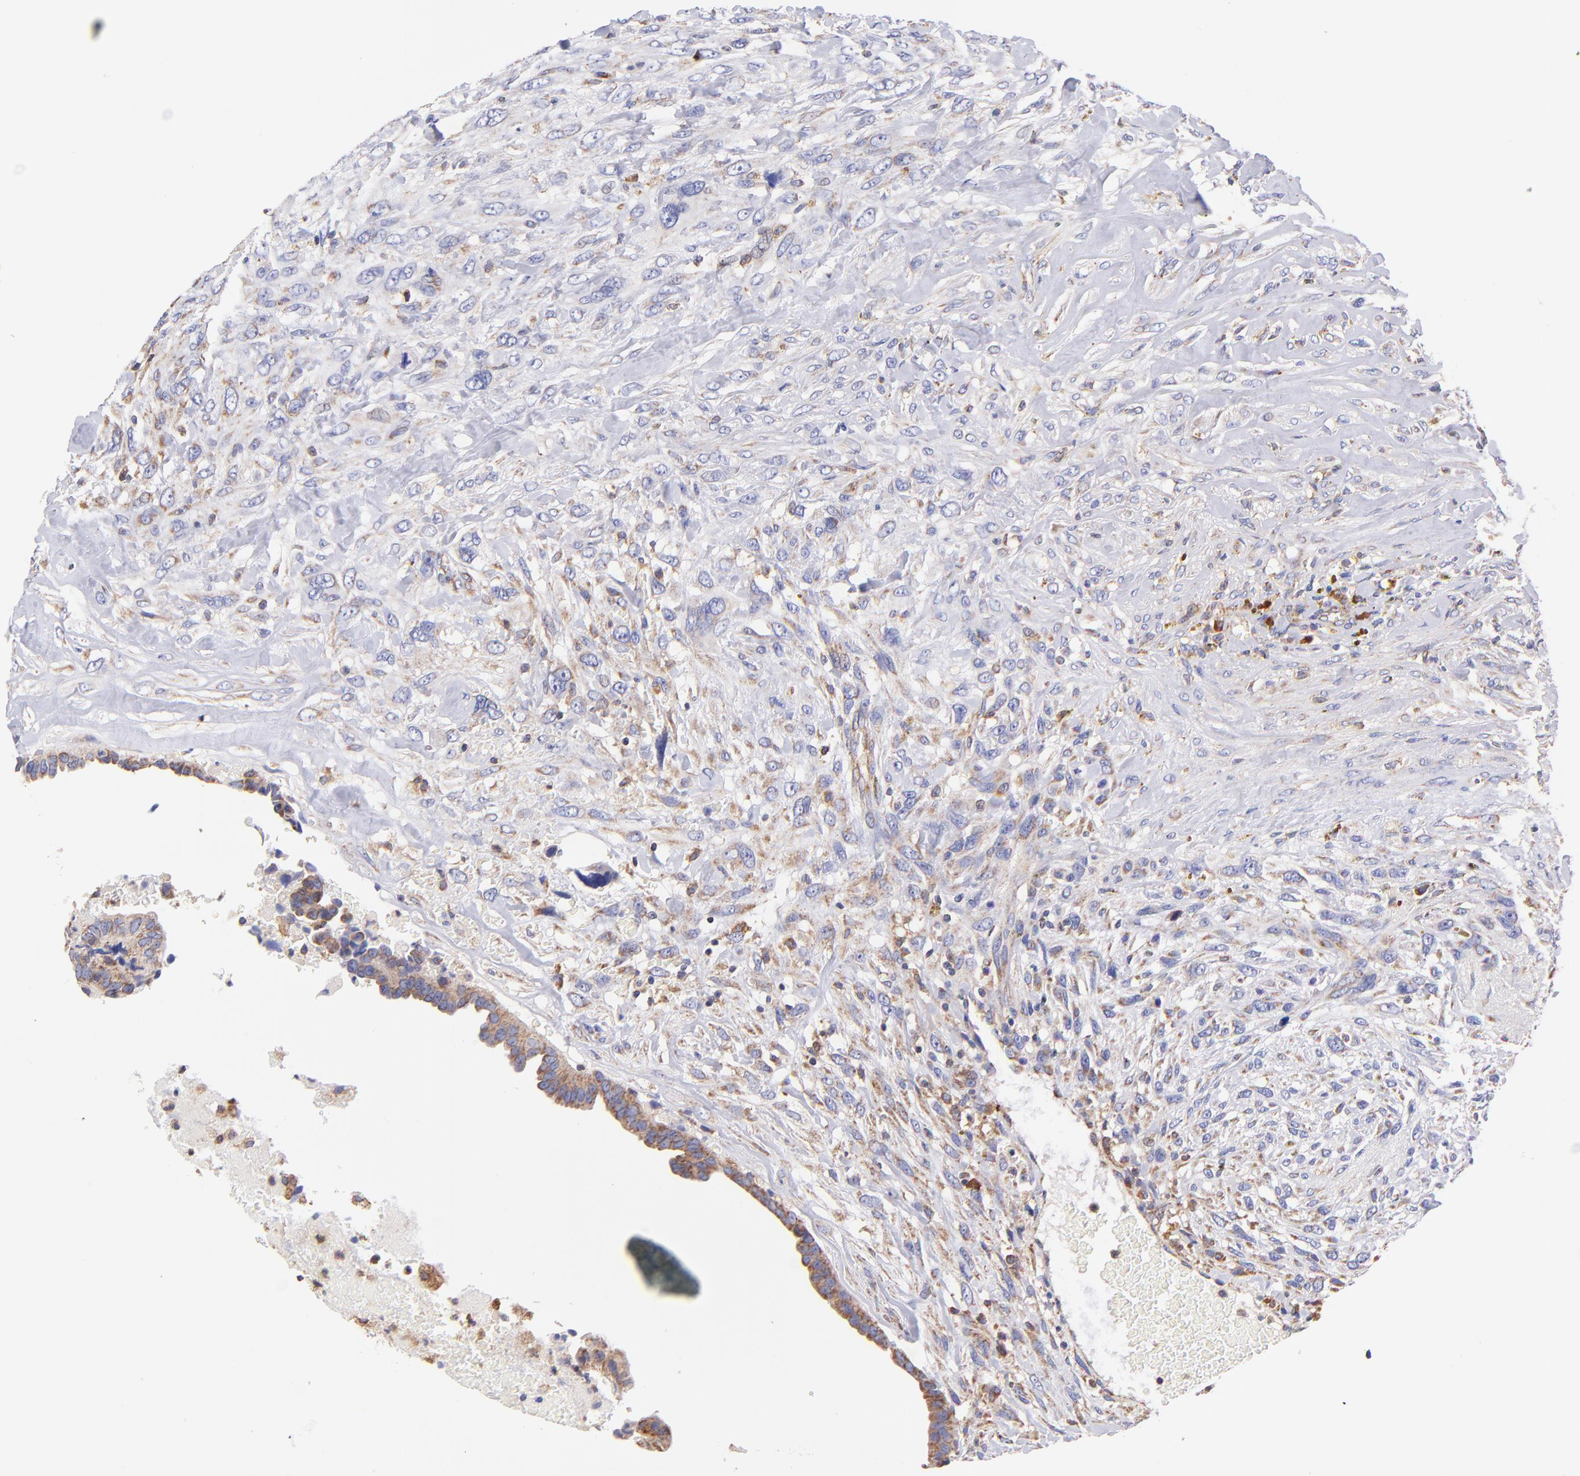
{"staining": {"intensity": "weak", "quantity": "25%-75%", "location": "cytoplasmic/membranous"}, "tissue": "breast cancer", "cell_type": "Tumor cells", "image_type": "cancer", "snomed": [{"axis": "morphology", "description": "Neoplasm, malignant, NOS"}, {"axis": "topography", "description": "Breast"}], "caption": "Protein staining displays weak cytoplasmic/membranous expression in approximately 25%-75% of tumor cells in neoplasm (malignant) (breast).", "gene": "PREX1", "patient": {"sex": "female", "age": 50}}